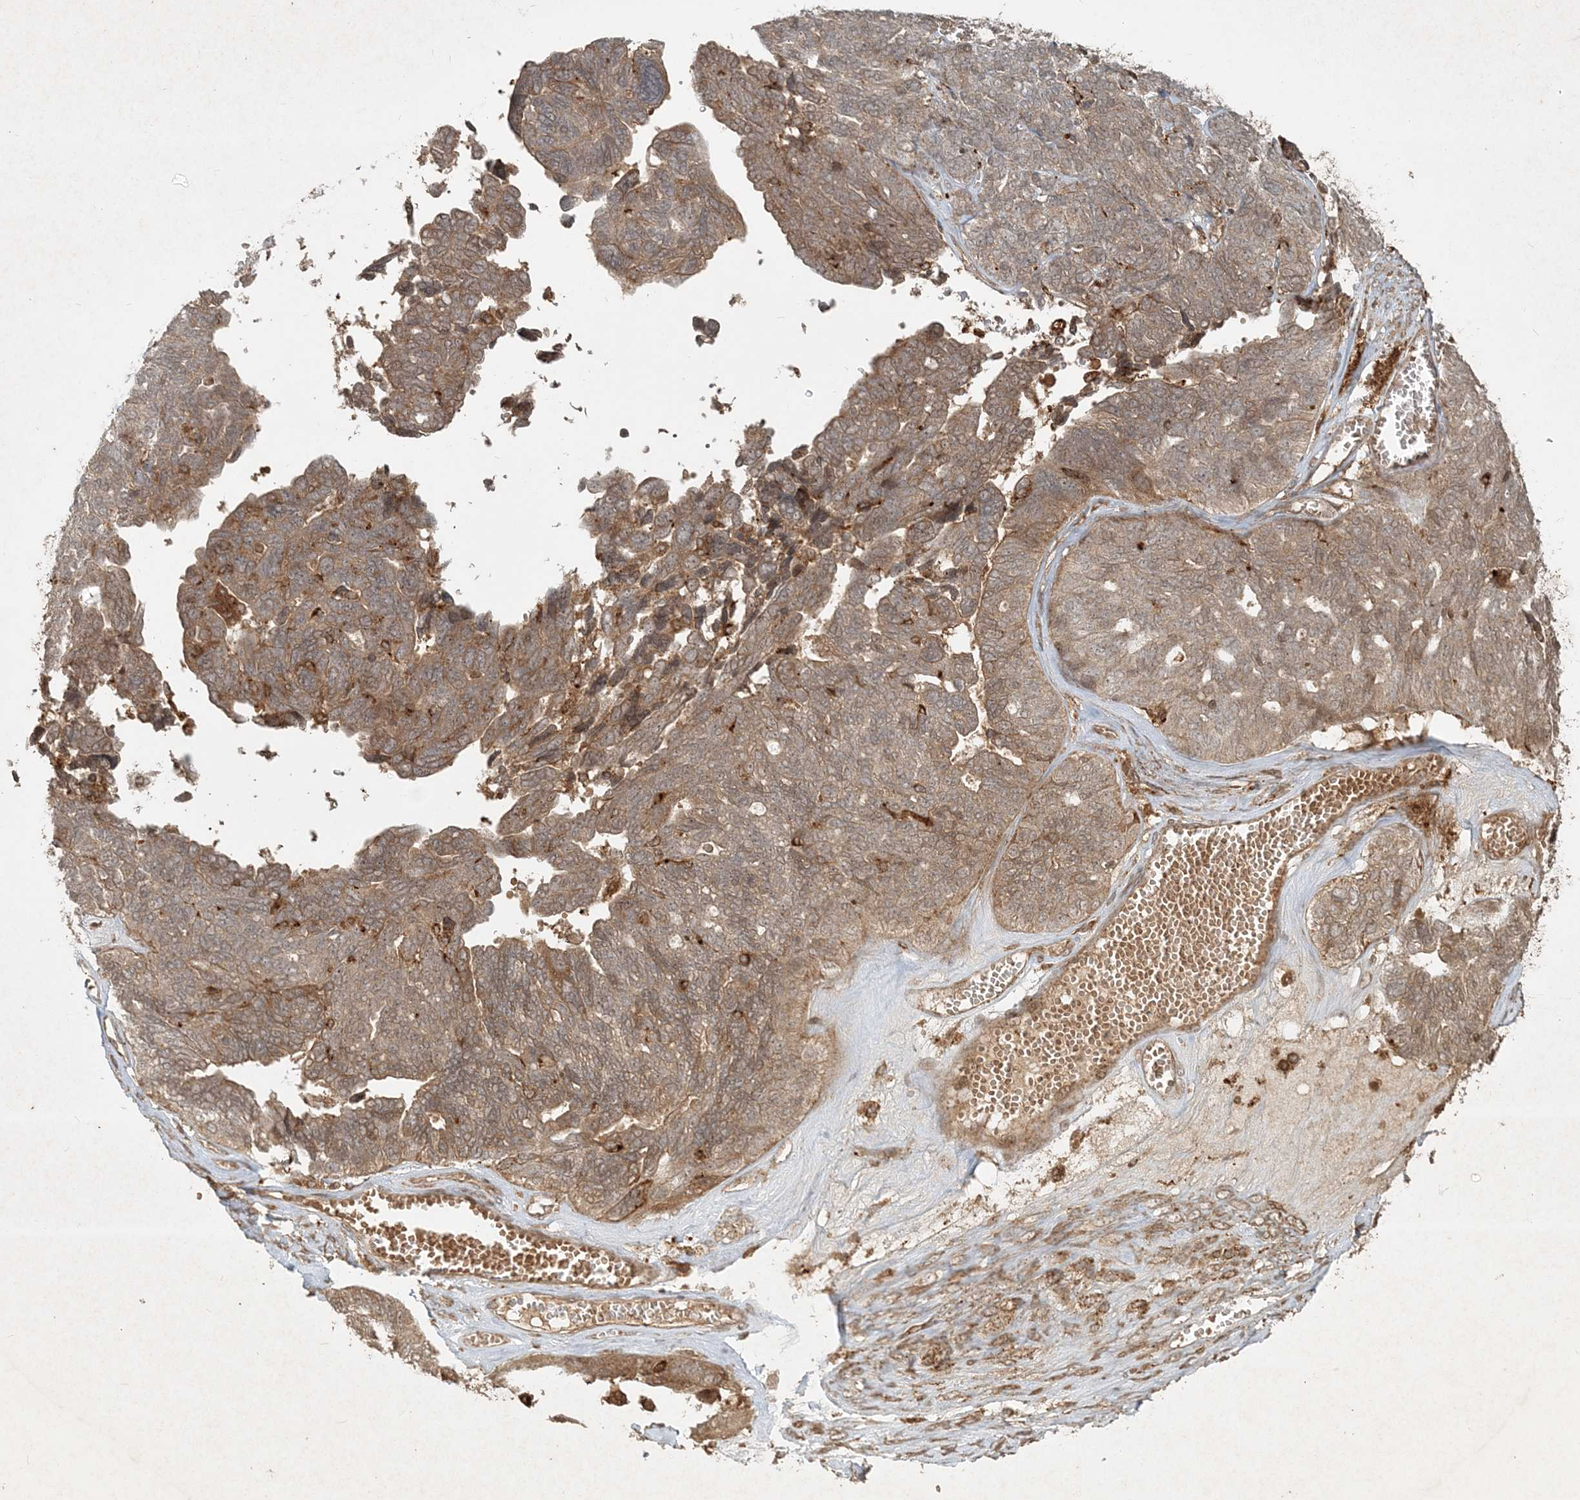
{"staining": {"intensity": "moderate", "quantity": ">75%", "location": "cytoplasmic/membranous"}, "tissue": "ovarian cancer", "cell_type": "Tumor cells", "image_type": "cancer", "snomed": [{"axis": "morphology", "description": "Cystadenocarcinoma, serous, NOS"}, {"axis": "topography", "description": "Ovary"}], "caption": "Ovarian cancer tissue exhibits moderate cytoplasmic/membranous staining in approximately >75% of tumor cells", "gene": "NARS1", "patient": {"sex": "female", "age": 79}}